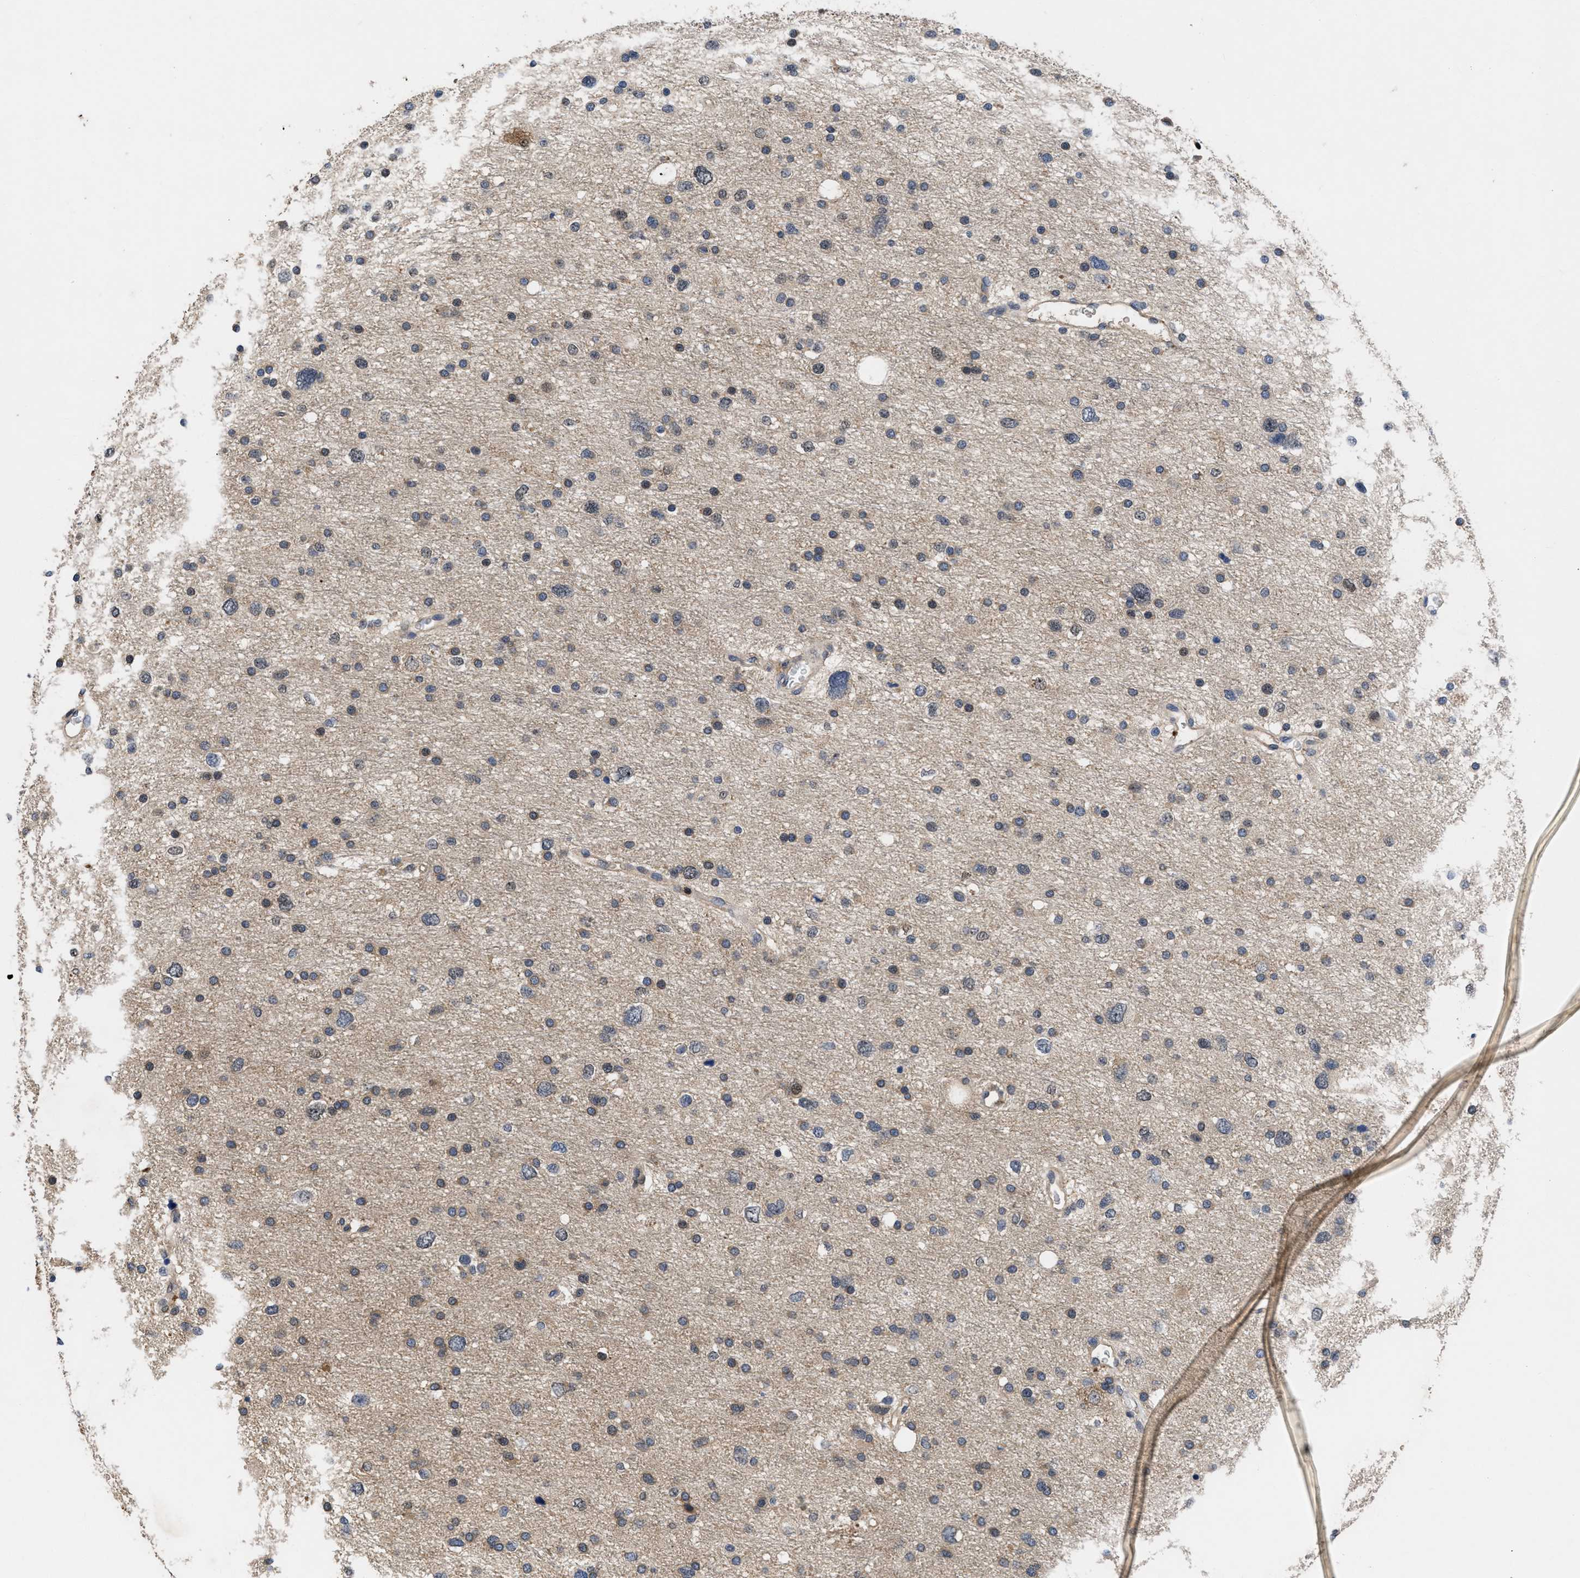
{"staining": {"intensity": "moderate", "quantity": "25%-75%", "location": "cytoplasmic/membranous,nuclear"}, "tissue": "glioma", "cell_type": "Tumor cells", "image_type": "cancer", "snomed": [{"axis": "morphology", "description": "Glioma, malignant, Low grade"}, {"axis": "topography", "description": "Brain"}], "caption": "Immunohistochemistry (IHC) (DAB (3,3'-diaminobenzidine)) staining of low-grade glioma (malignant) shows moderate cytoplasmic/membranous and nuclear protein positivity in approximately 25%-75% of tumor cells.", "gene": "FAM200A", "patient": {"sex": "female", "age": 37}}